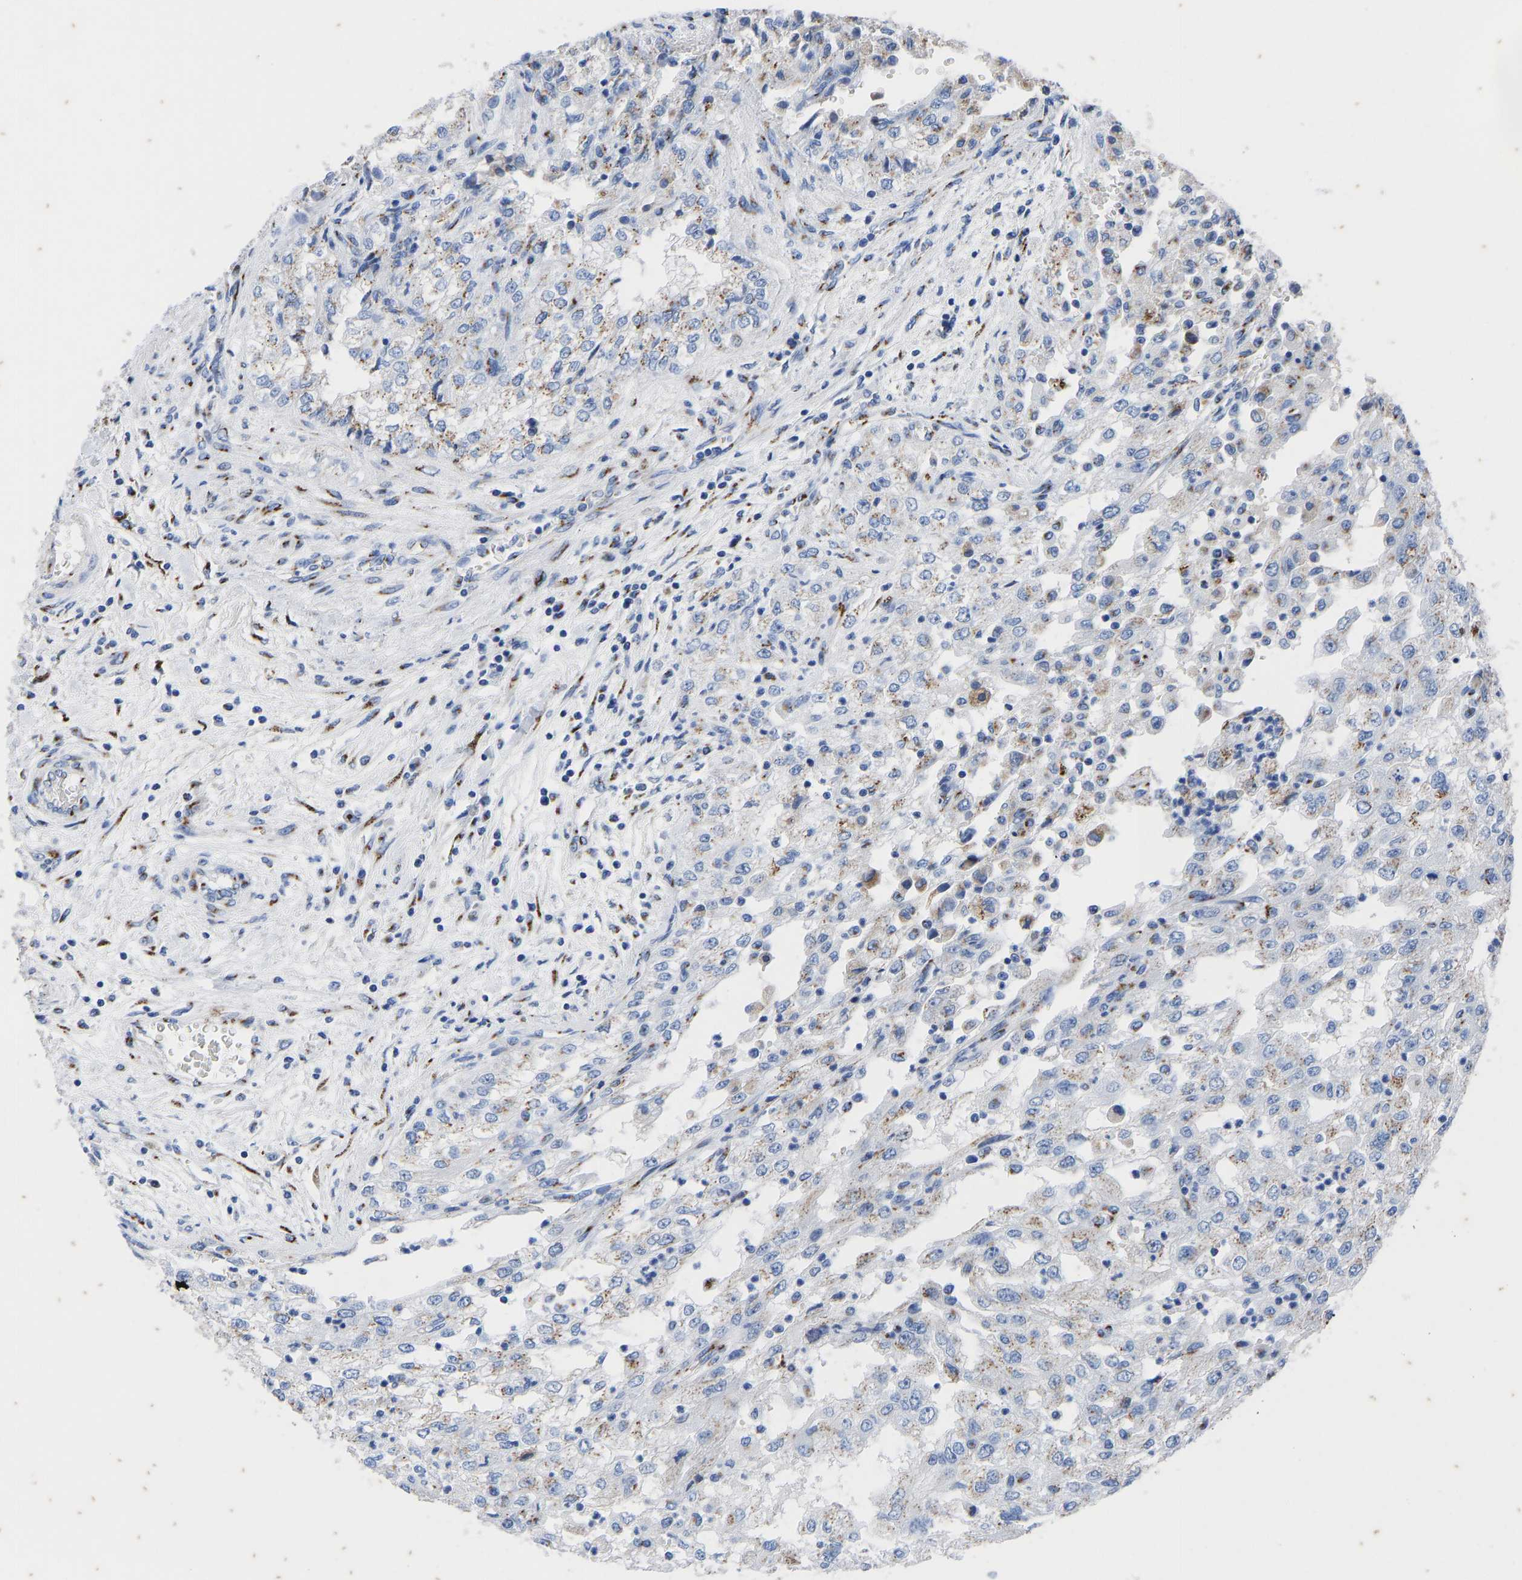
{"staining": {"intensity": "moderate", "quantity": "25%-75%", "location": "cytoplasmic/membranous"}, "tissue": "renal cancer", "cell_type": "Tumor cells", "image_type": "cancer", "snomed": [{"axis": "morphology", "description": "Adenocarcinoma, NOS"}, {"axis": "topography", "description": "Kidney"}], "caption": "Protein expression by IHC displays moderate cytoplasmic/membranous positivity in about 25%-75% of tumor cells in adenocarcinoma (renal).", "gene": "TMEM87A", "patient": {"sex": "female", "age": 54}}